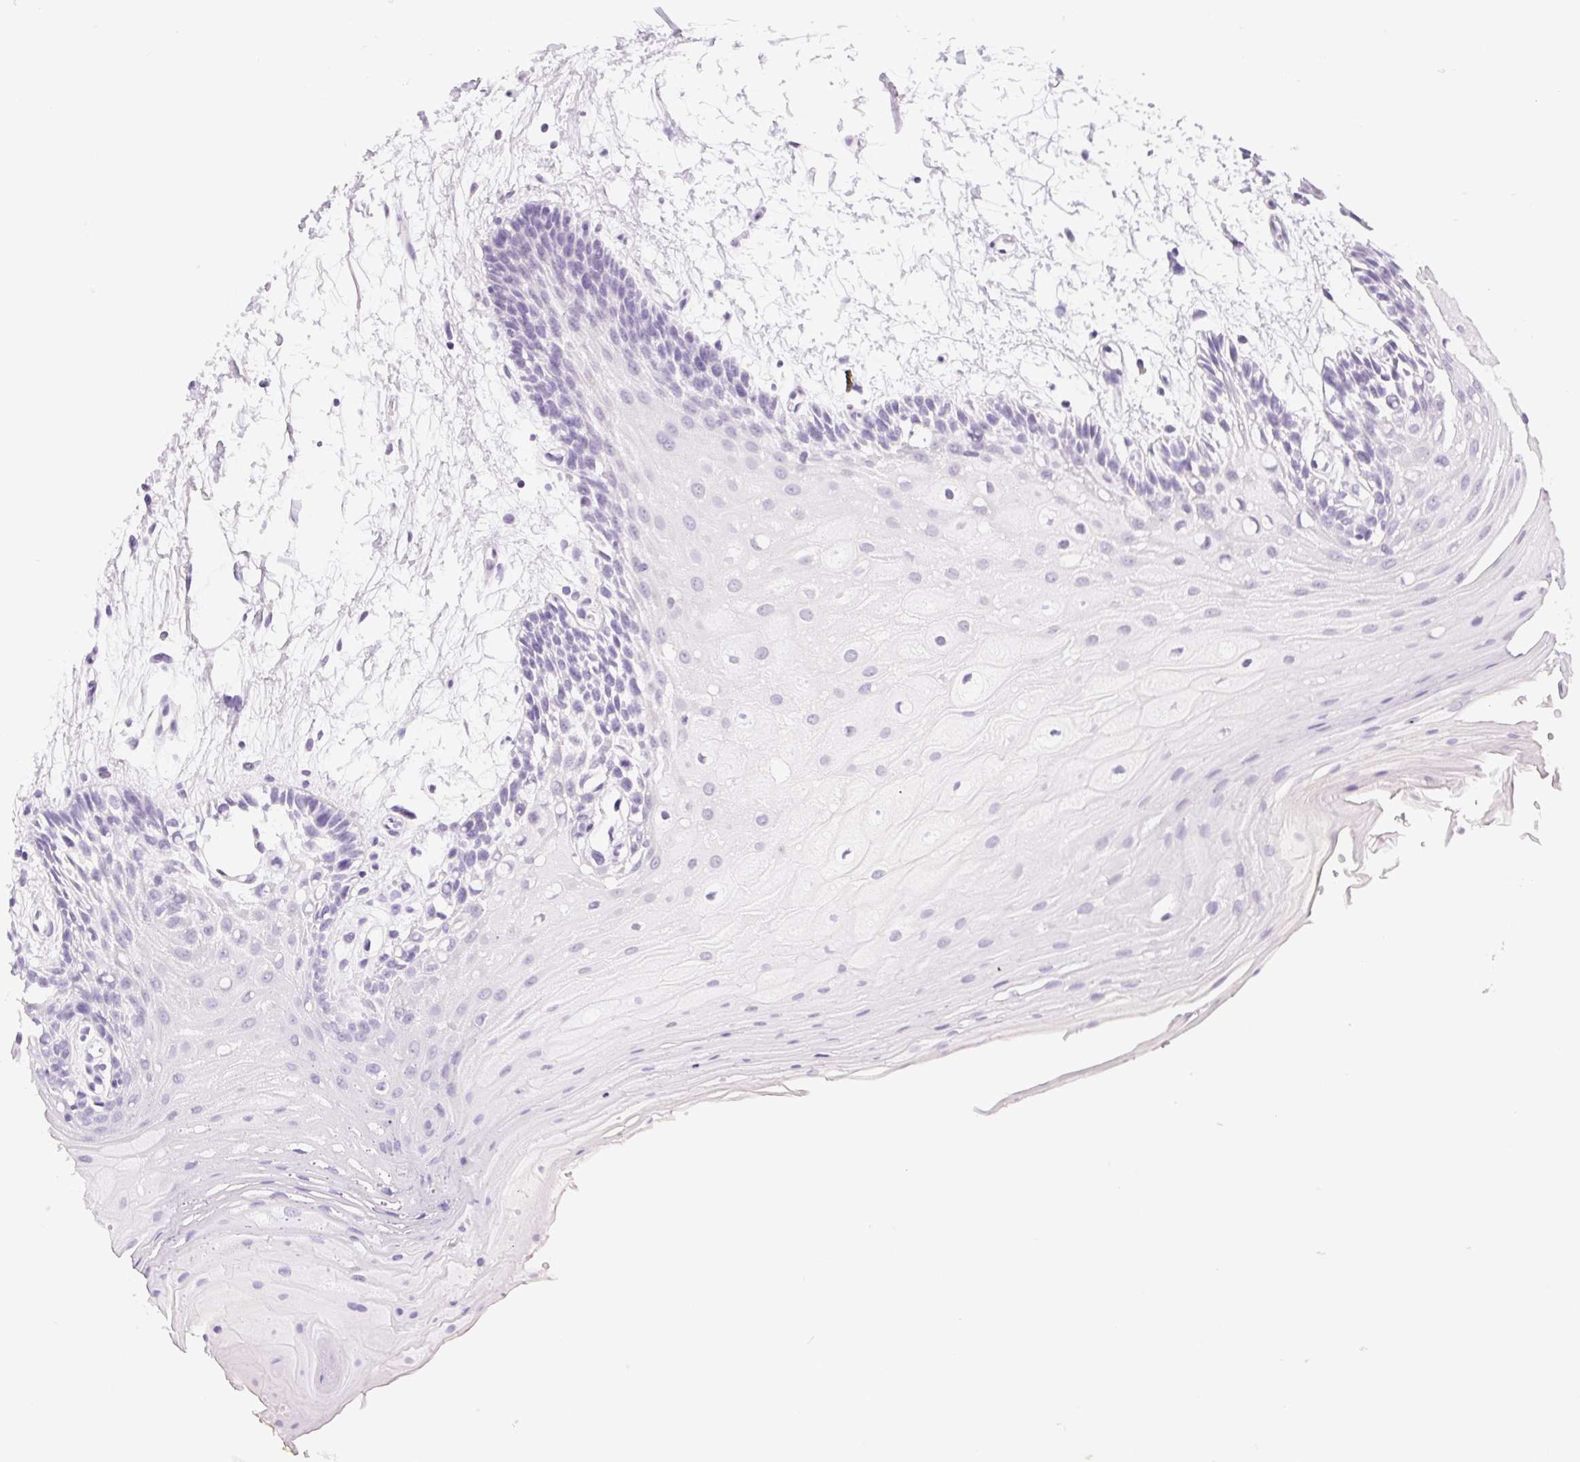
{"staining": {"intensity": "negative", "quantity": "none", "location": "none"}, "tissue": "oral mucosa", "cell_type": "Squamous epithelial cells", "image_type": "normal", "snomed": [{"axis": "morphology", "description": "Normal tissue, NOS"}, {"axis": "morphology", "description": "Squamous cell carcinoma, NOS"}, {"axis": "topography", "description": "Oral tissue"}, {"axis": "topography", "description": "Tounge, NOS"}, {"axis": "topography", "description": "Head-Neck"}], "caption": "Protein analysis of benign oral mucosa reveals no significant staining in squamous epithelial cells.", "gene": "ASGR2", "patient": {"sex": "male", "age": 62}}